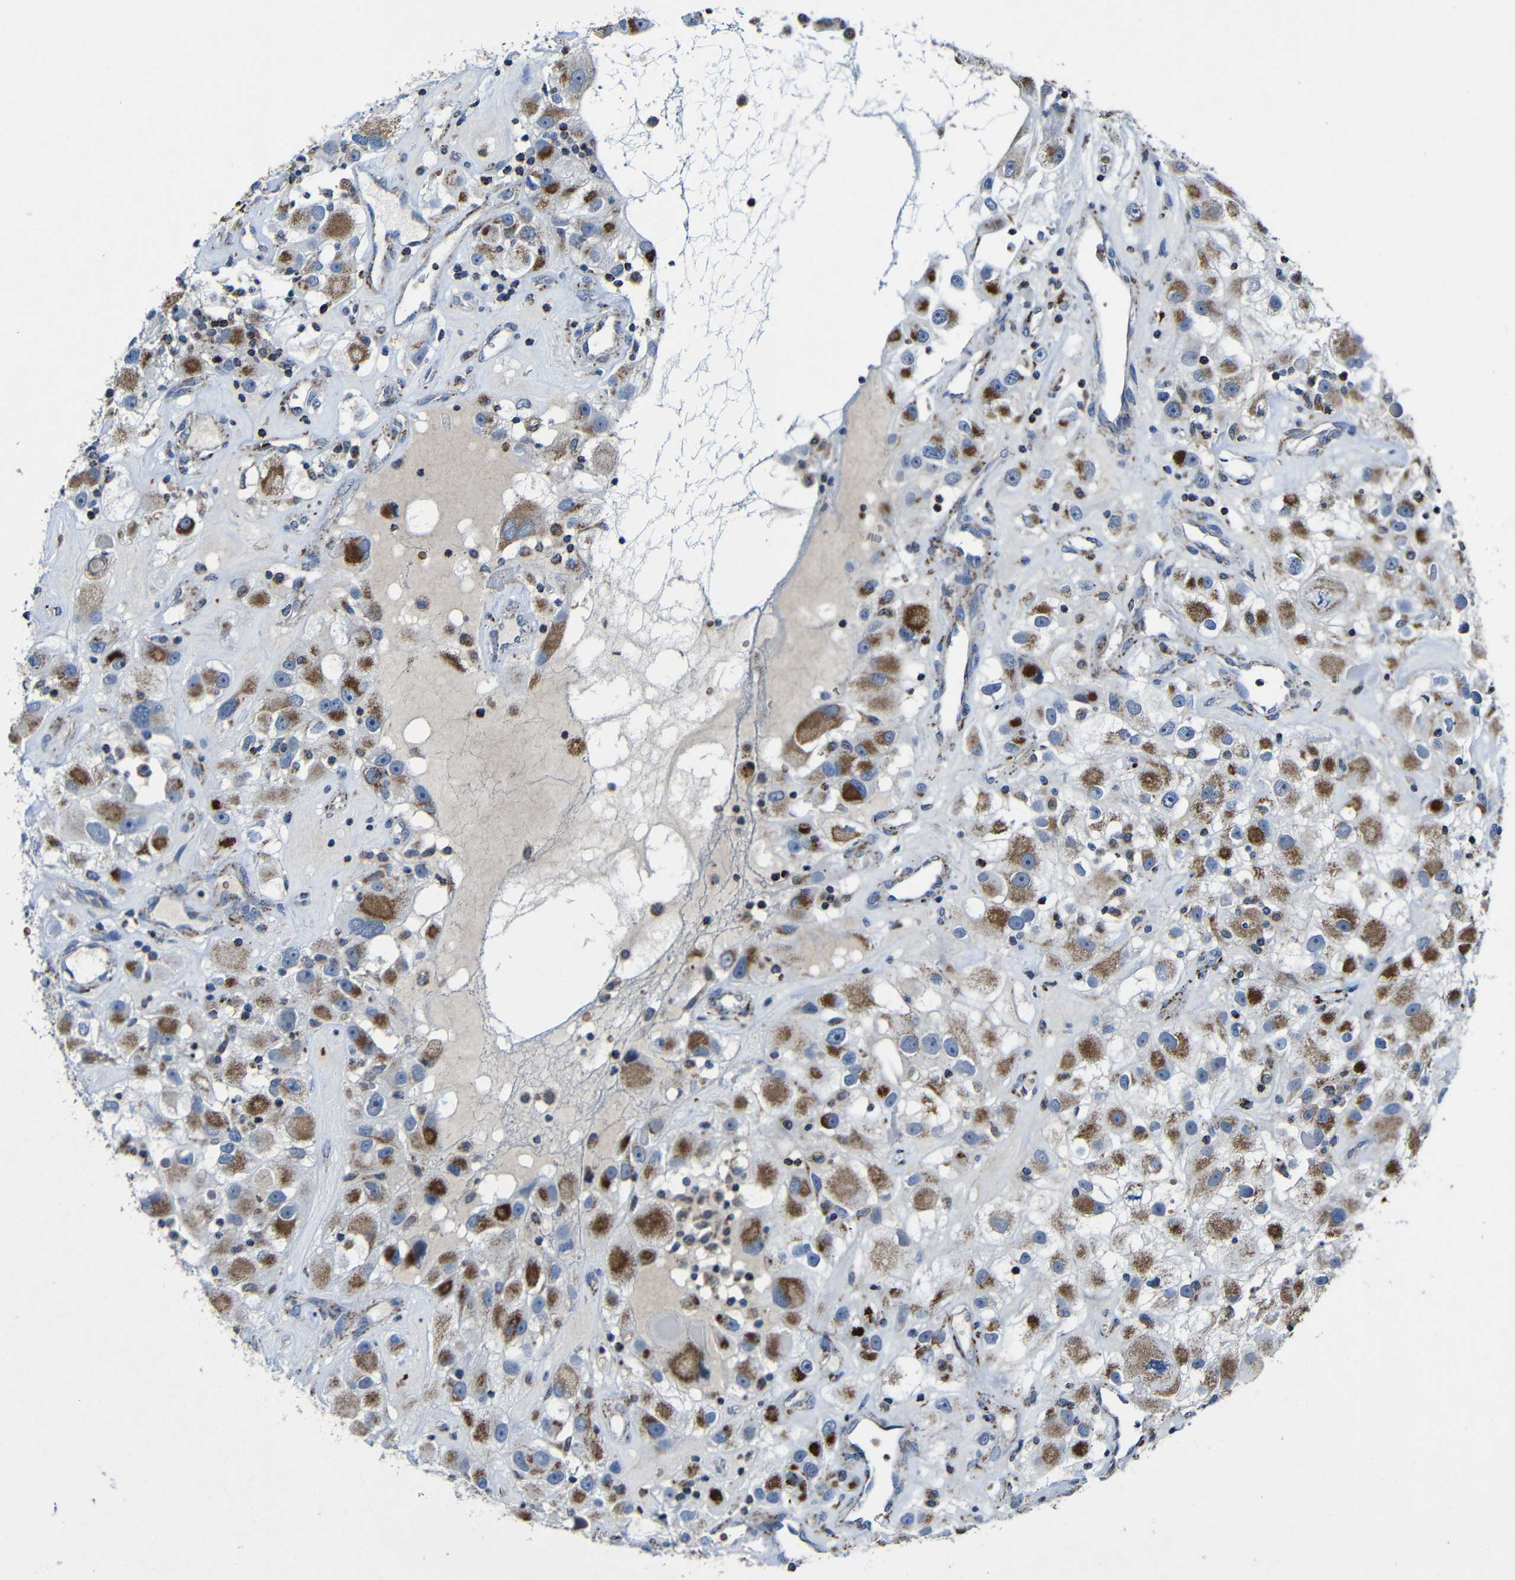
{"staining": {"intensity": "moderate", "quantity": "25%-75%", "location": "cytoplasmic/membranous"}, "tissue": "renal cancer", "cell_type": "Tumor cells", "image_type": "cancer", "snomed": [{"axis": "morphology", "description": "Adenocarcinoma, NOS"}, {"axis": "topography", "description": "Kidney"}], "caption": "DAB (3,3'-diaminobenzidine) immunohistochemical staining of adenocarcinoma (renal) displays moderate cytoplasmic/membranous protein expression in approximately 25%-75% of tumor cells.", "gene": "CA5B", "patient": {"sex": "female", "age": 52}}